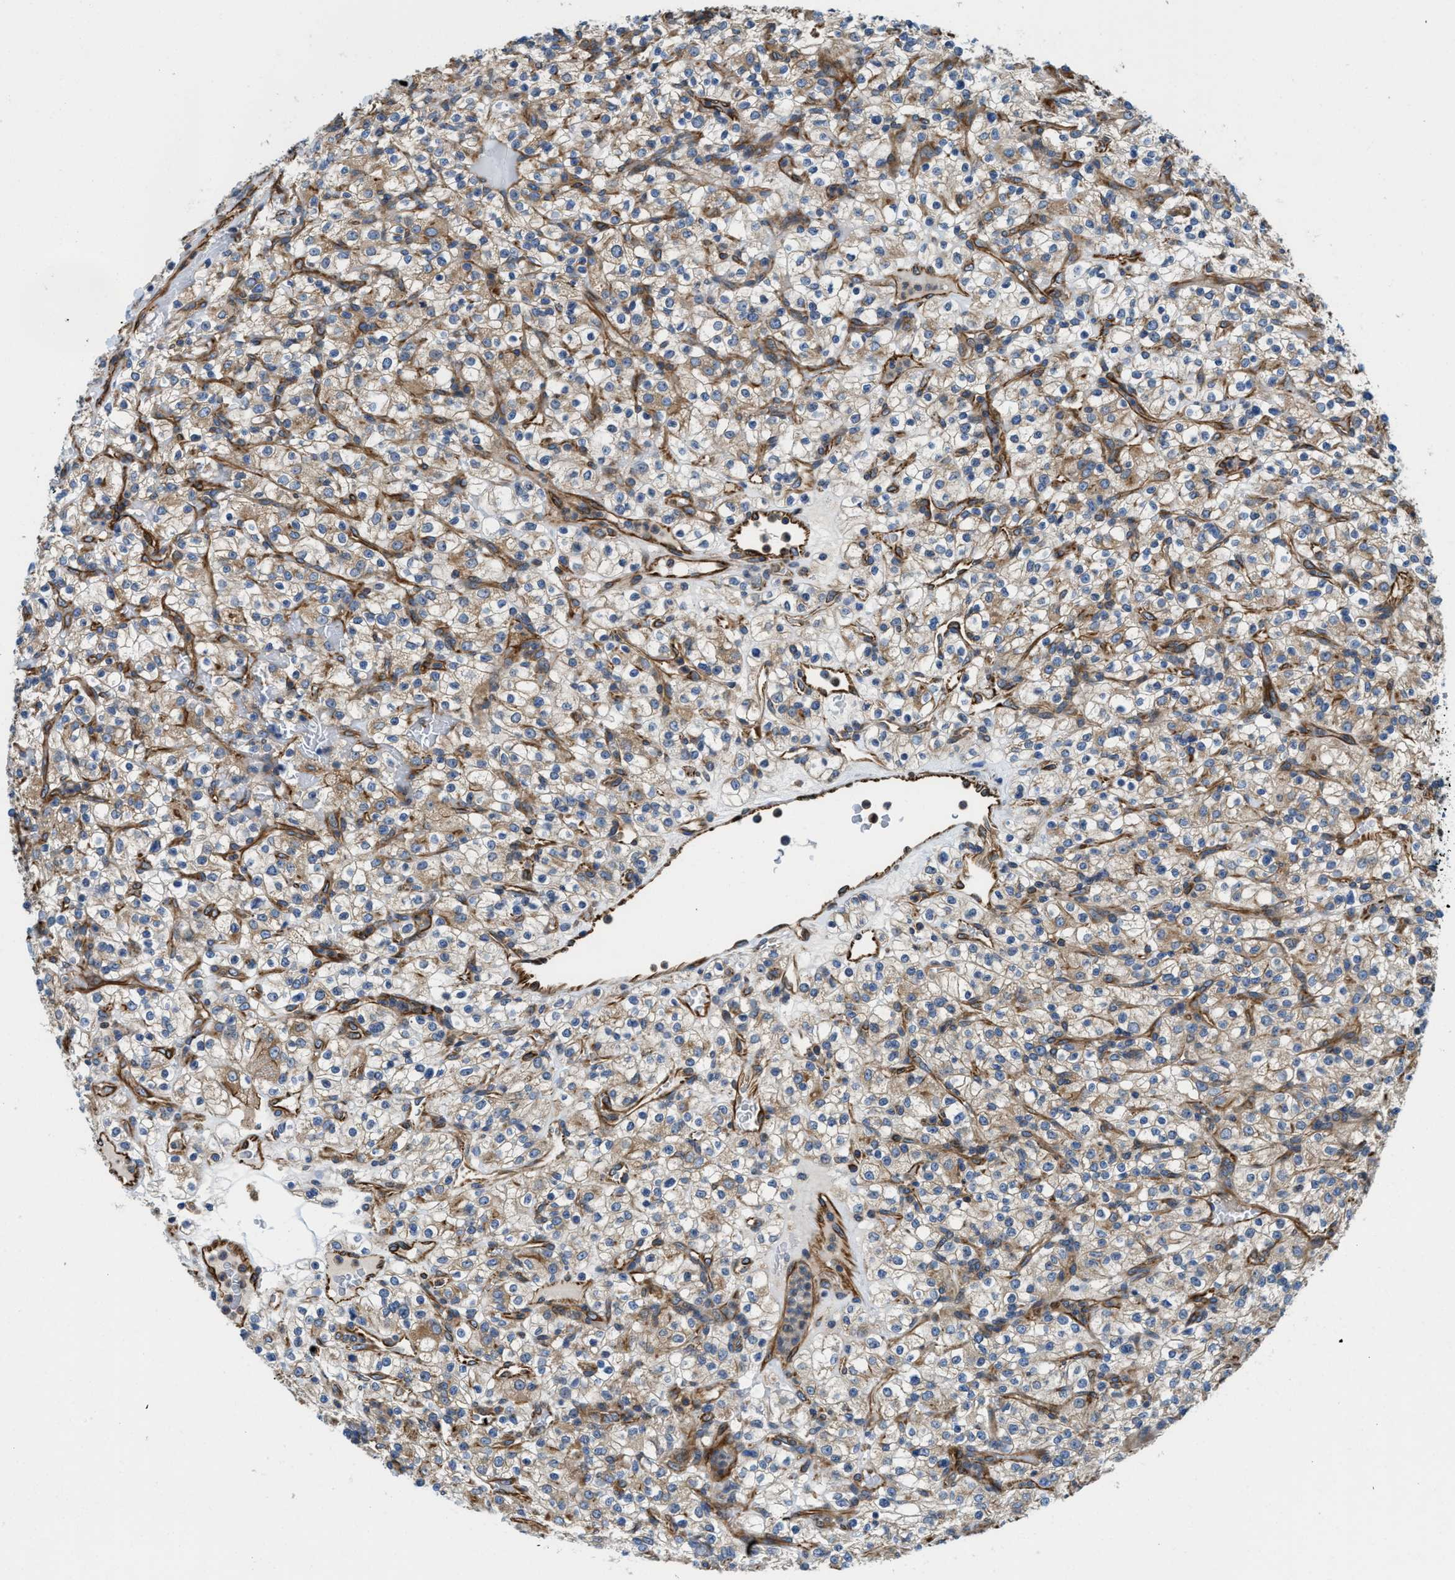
{"staining": {"intensity": "weak", "quantity": "25%-75%", "location": "cytoplasmic/membranous"}, "tissue": "renal cancer", "cell_type": "Tumor cells", "image_type": "cancer", "snomed": [{"axis": "morphology", "description": "Normal tissue, NOS"}, {"axis": "morphology", "description": "Adenocarcinoma, NOS"}, {"axis": "topography", "description": "Kidney"}], "caption": "Adenocarcinoma (renal) was stained to show a protein in brown. There is low levels of weak cytoplasmic/membranous staining in about 25%-75% of tumor cells. Using DAB (3,3'-diaminobenzidine) (brown) and hematoxylin (blue) stains, captured at high magnification using brightfield microscopy.", "gene": "HSD17B12", "patient": {"sex": "female", "age": 72}}